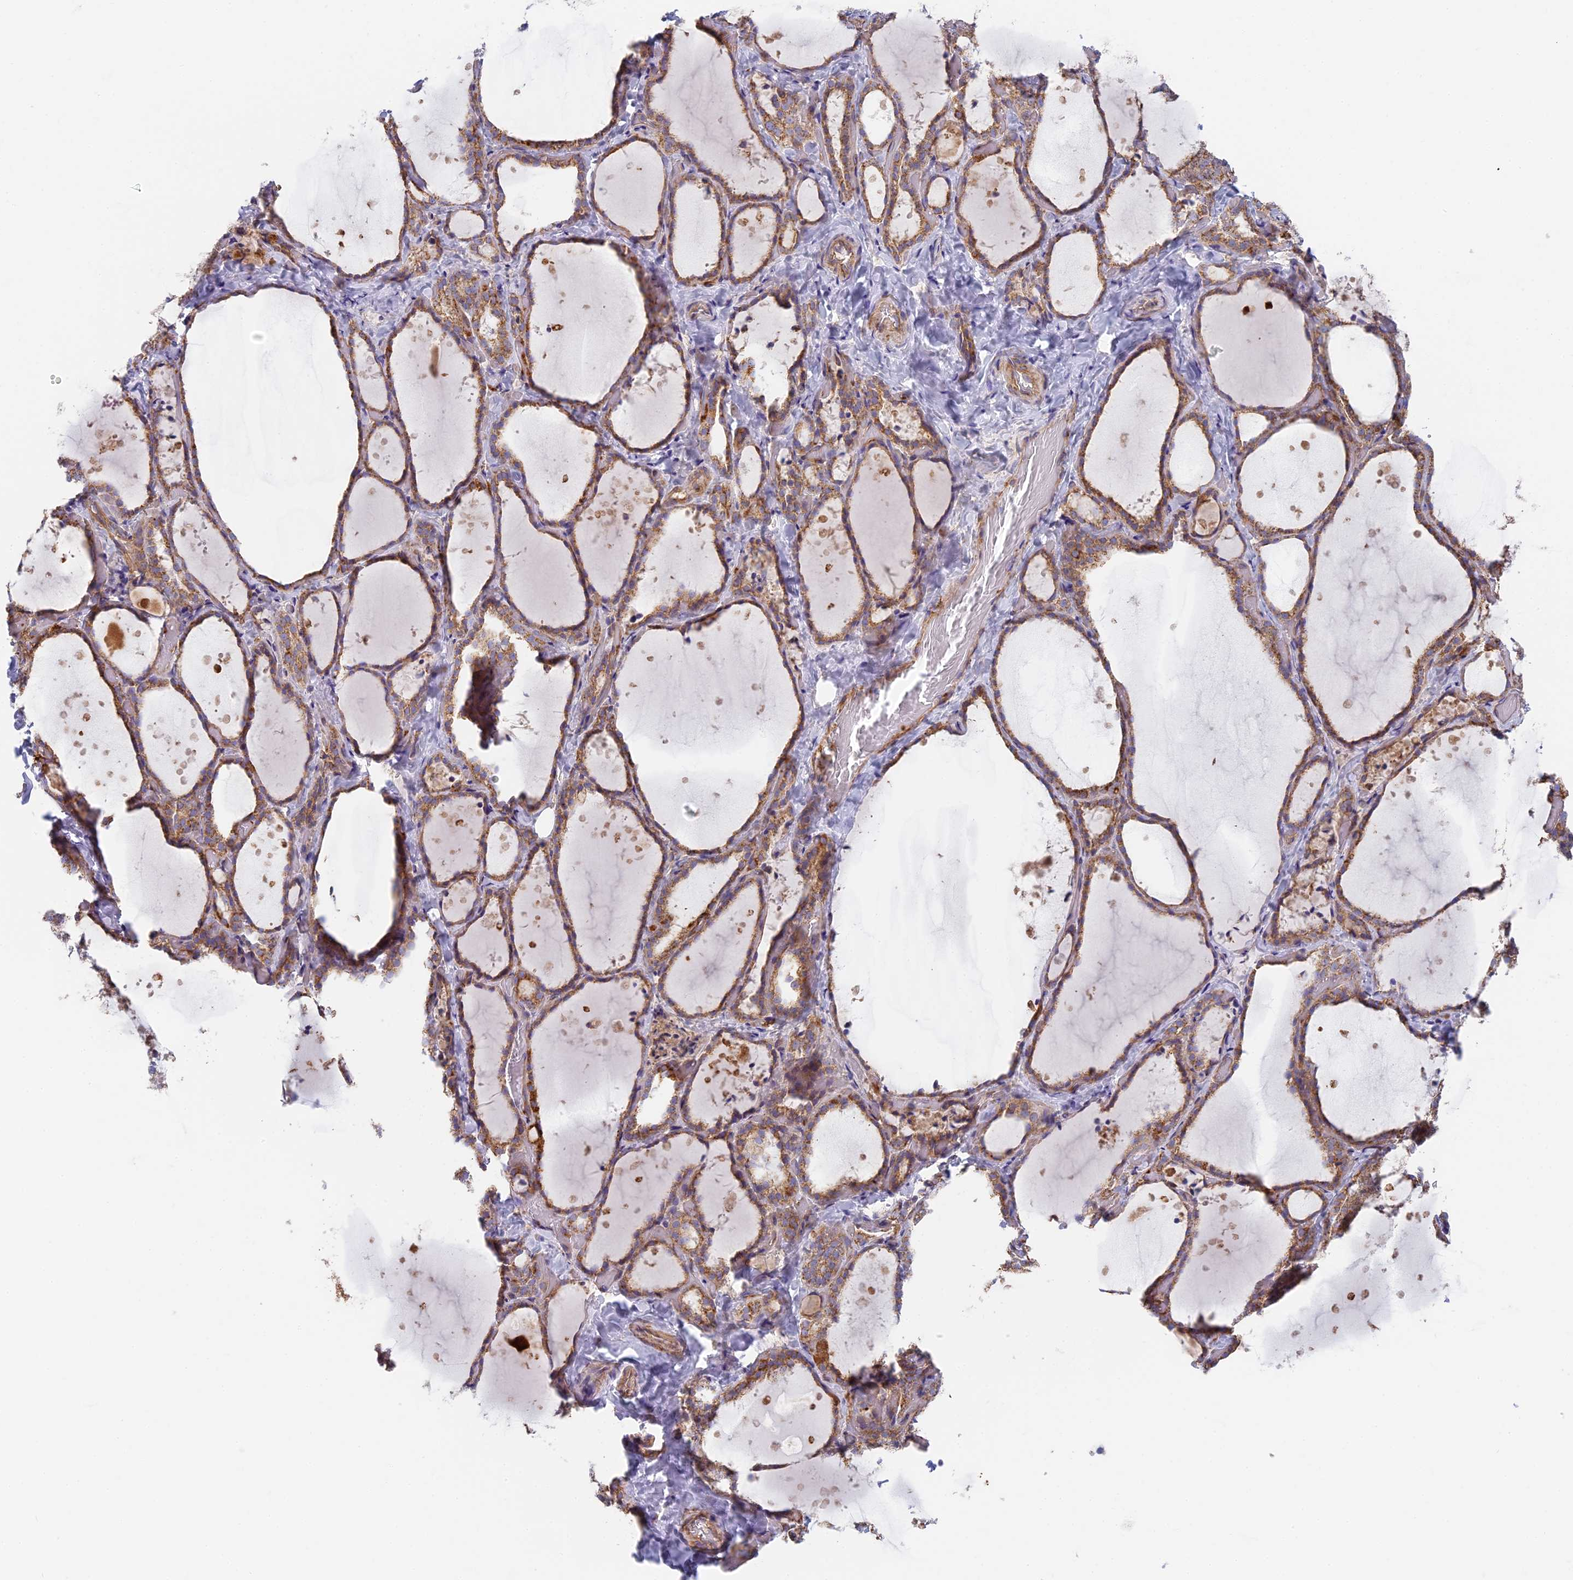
{"staining": {"intensity": "moderate", "quantity": ">75%", "location": "cytoplasmic/membranous"}, "tissue": "thyroid gland", "cell_type": "Glandular cells", "image_type": "normal", "snomed": [{"axis": "morphology", "description": "Normal tissue, NOS"}, {"axis": "topography", "description": "Thyroid gland"}], "caption": "Thyroid gland stained for a protein (brown) displays moderate cytoplasmic/membranous positive staining in approximately >75% of glandular cells.", "gene": "DDA1", "patient": {"sex": "female", "age": 44}}